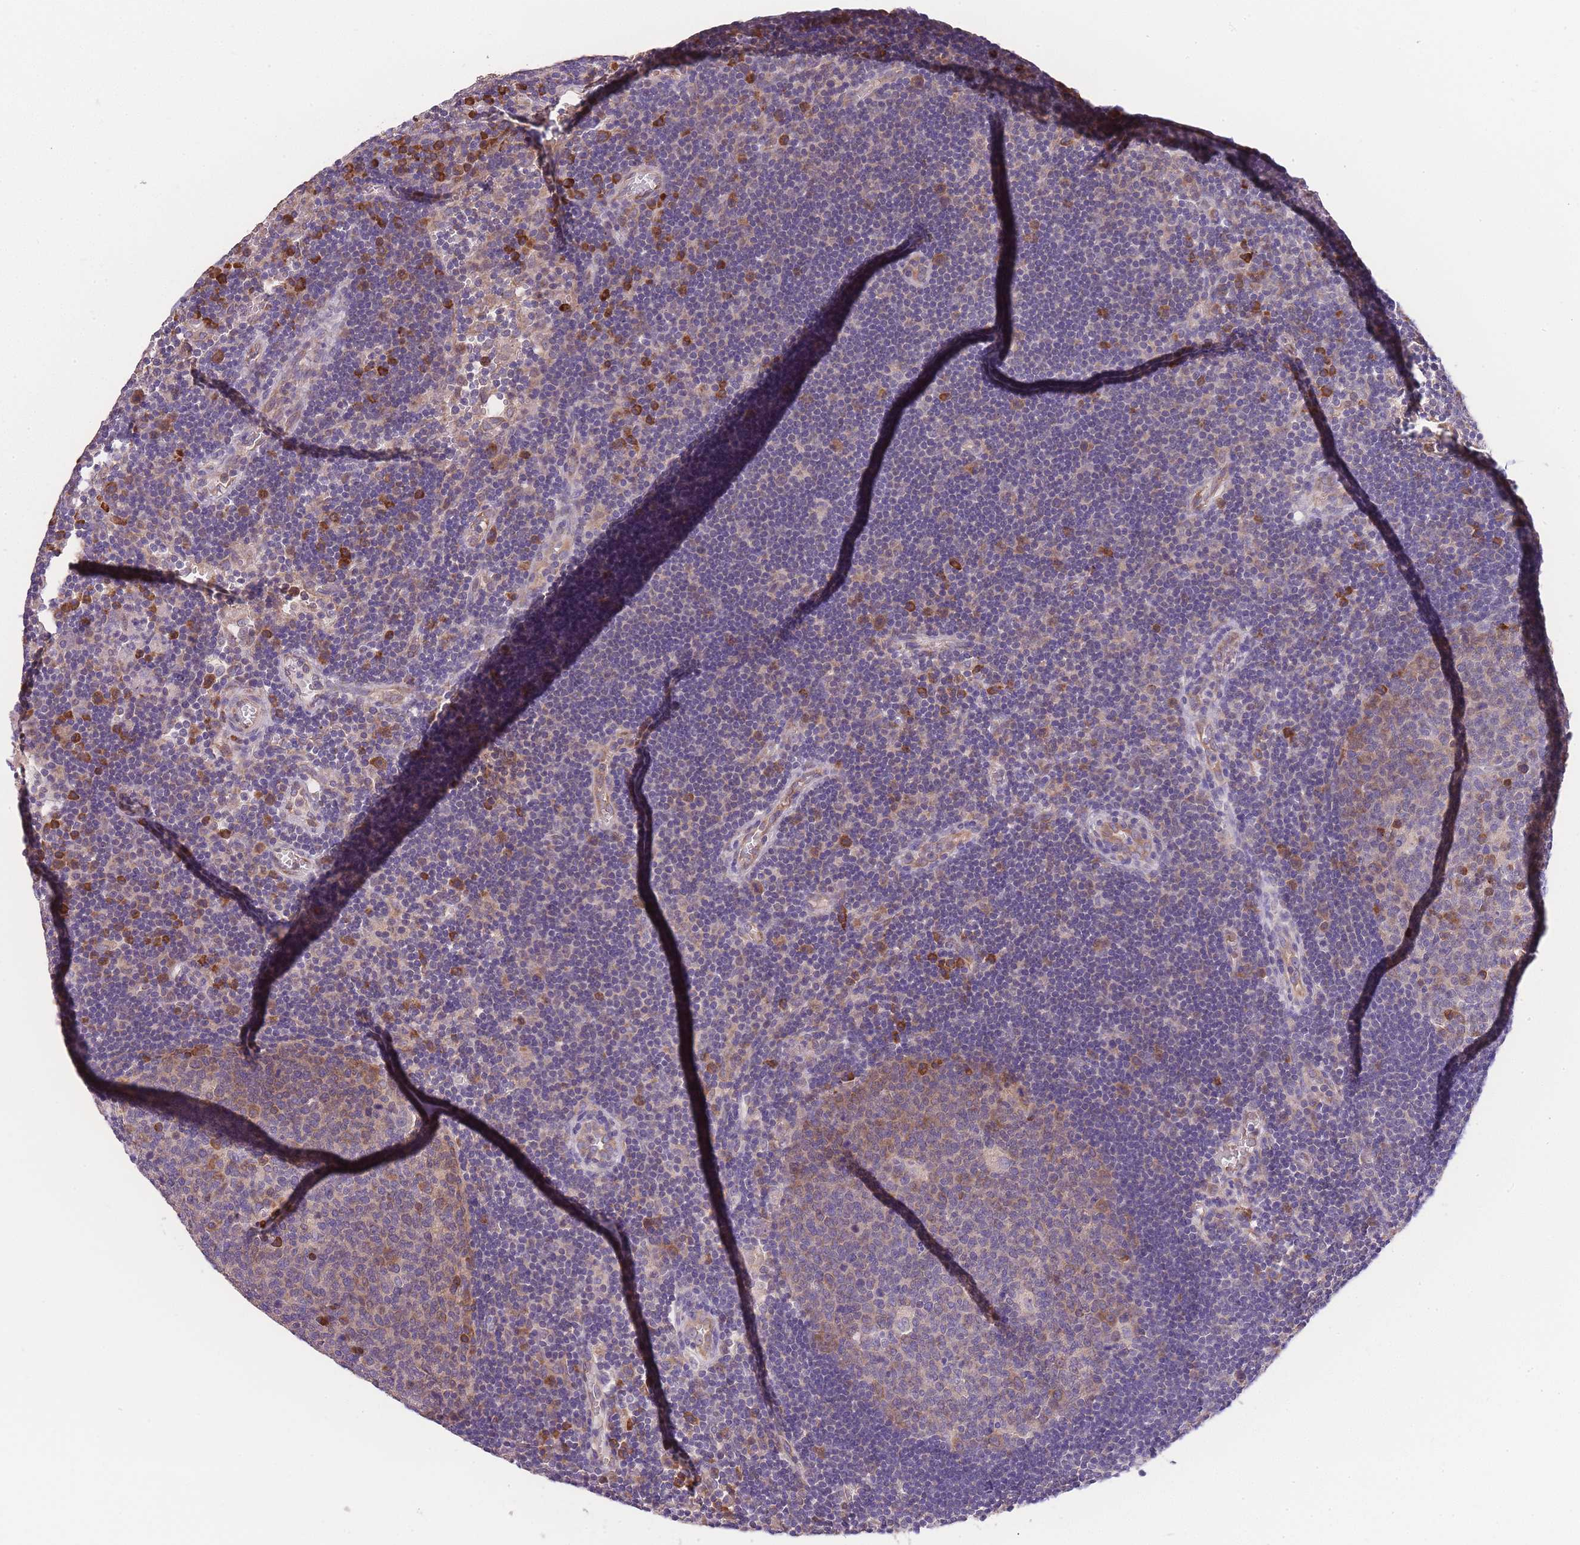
{"staining": {"intensity": "strong", "quantity": "<25%", "location": "cytoplasmic/membranous"}, "tissue": "lymph node", "cell_type": "Germinal center cells", "image_type": "normal", "snomed": [{"axis": "morphology", "description": "Normal tissue, NOS"}, {"axis": "topography", "description": "Lymph node"}], "caption": "This histopathology image demonstrates immunohistochemistry (IHC) staining of benign human lymph node, with medium strong cytoplasmic/membranous positivity in about <25% of germinal center cells.", "gene": "BEX1", "patient": {"sex": "male", "age": 62}}